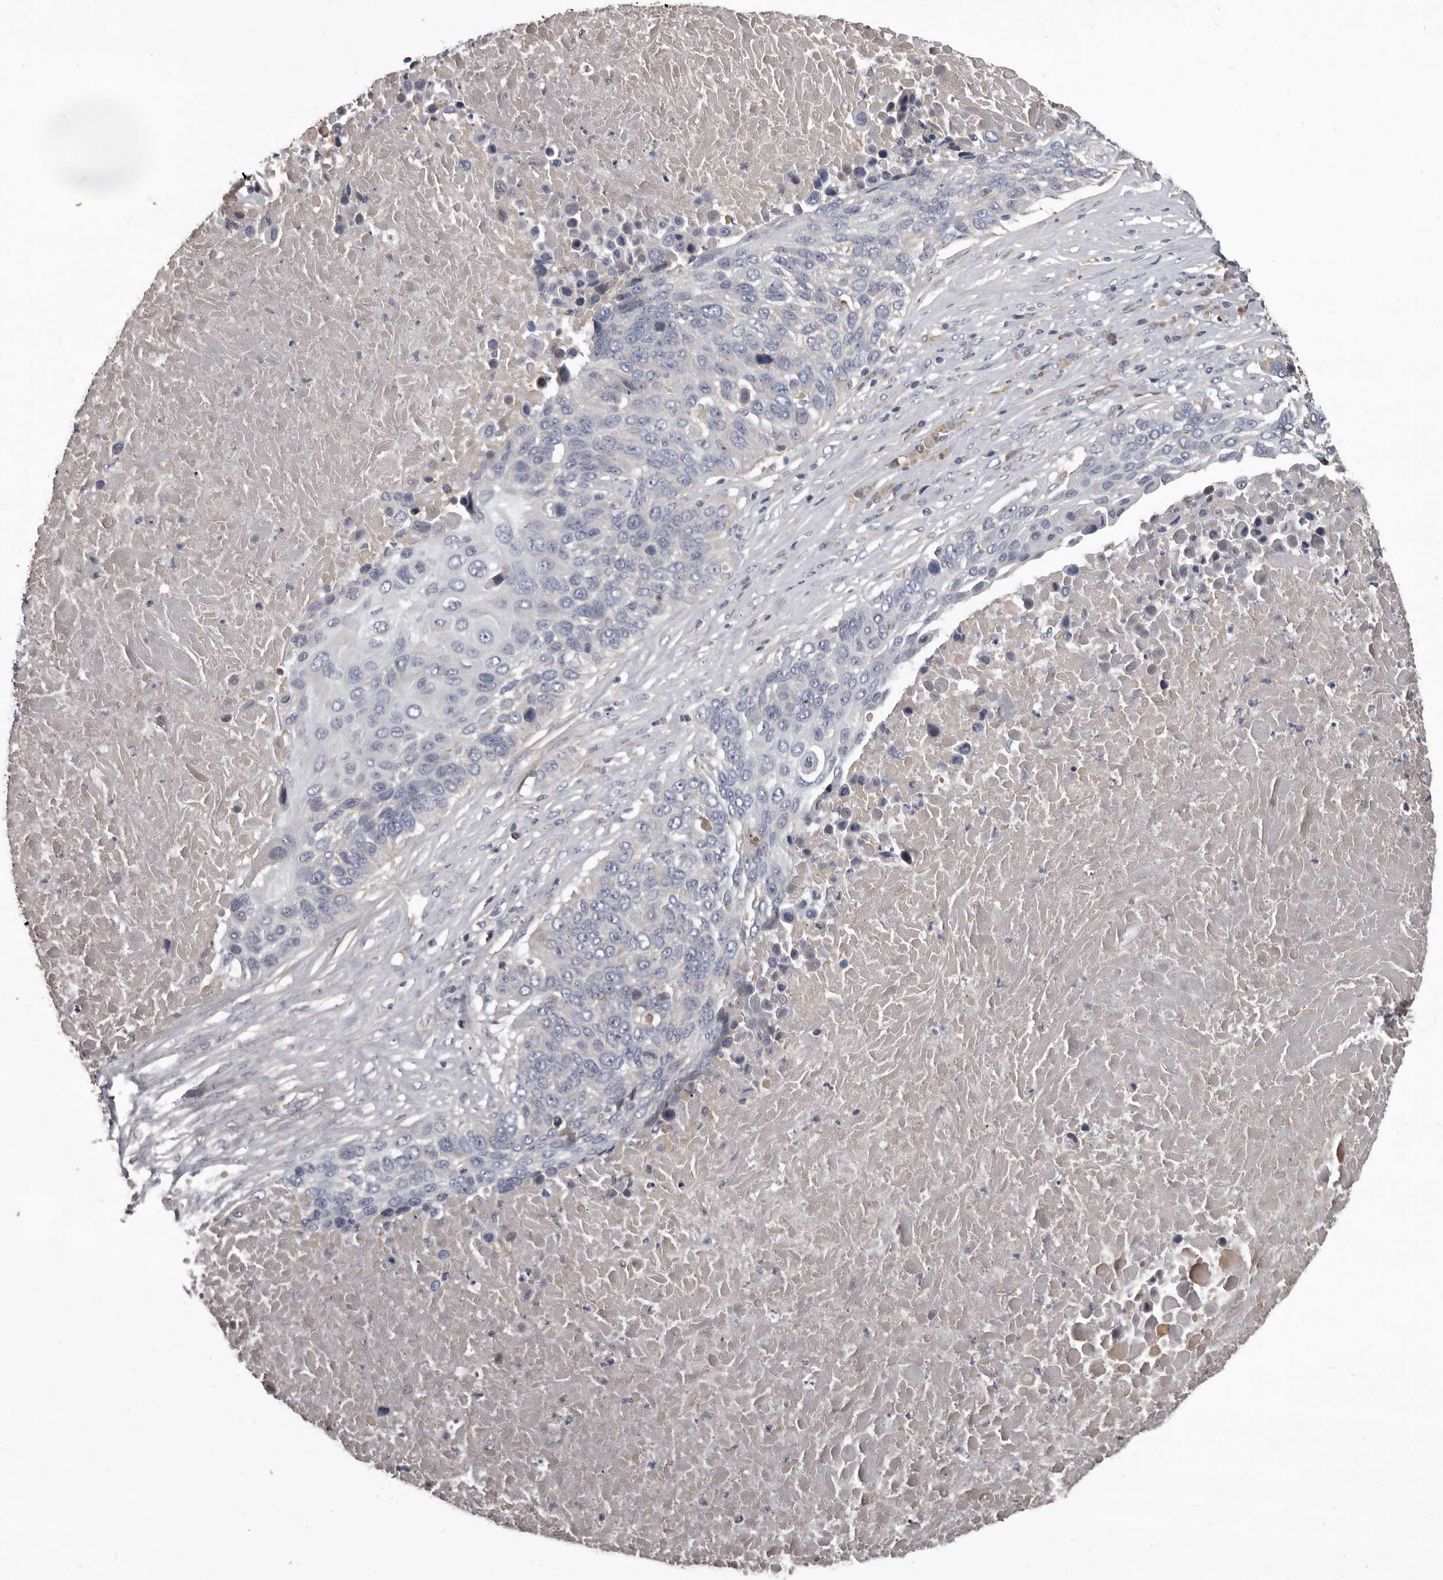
{"staining": {"intensity": "negative", "quantity": "none", "location": "none"}, "tissue": "lung cancer", "cell_type": "Tumor cells", "image_type": "cancer", "snomed": [{"axis": "morphology", "description": "Squamous cell carcinoma, NOS"}, {"axis": "topography", "description": "Lung"}], "caption": "Tumor cells are negative for brown protein staining in squamous cell carcinoma (lung).", "gene": "ALDH5A1", "patient": {"sex": "male", "age": 66}}